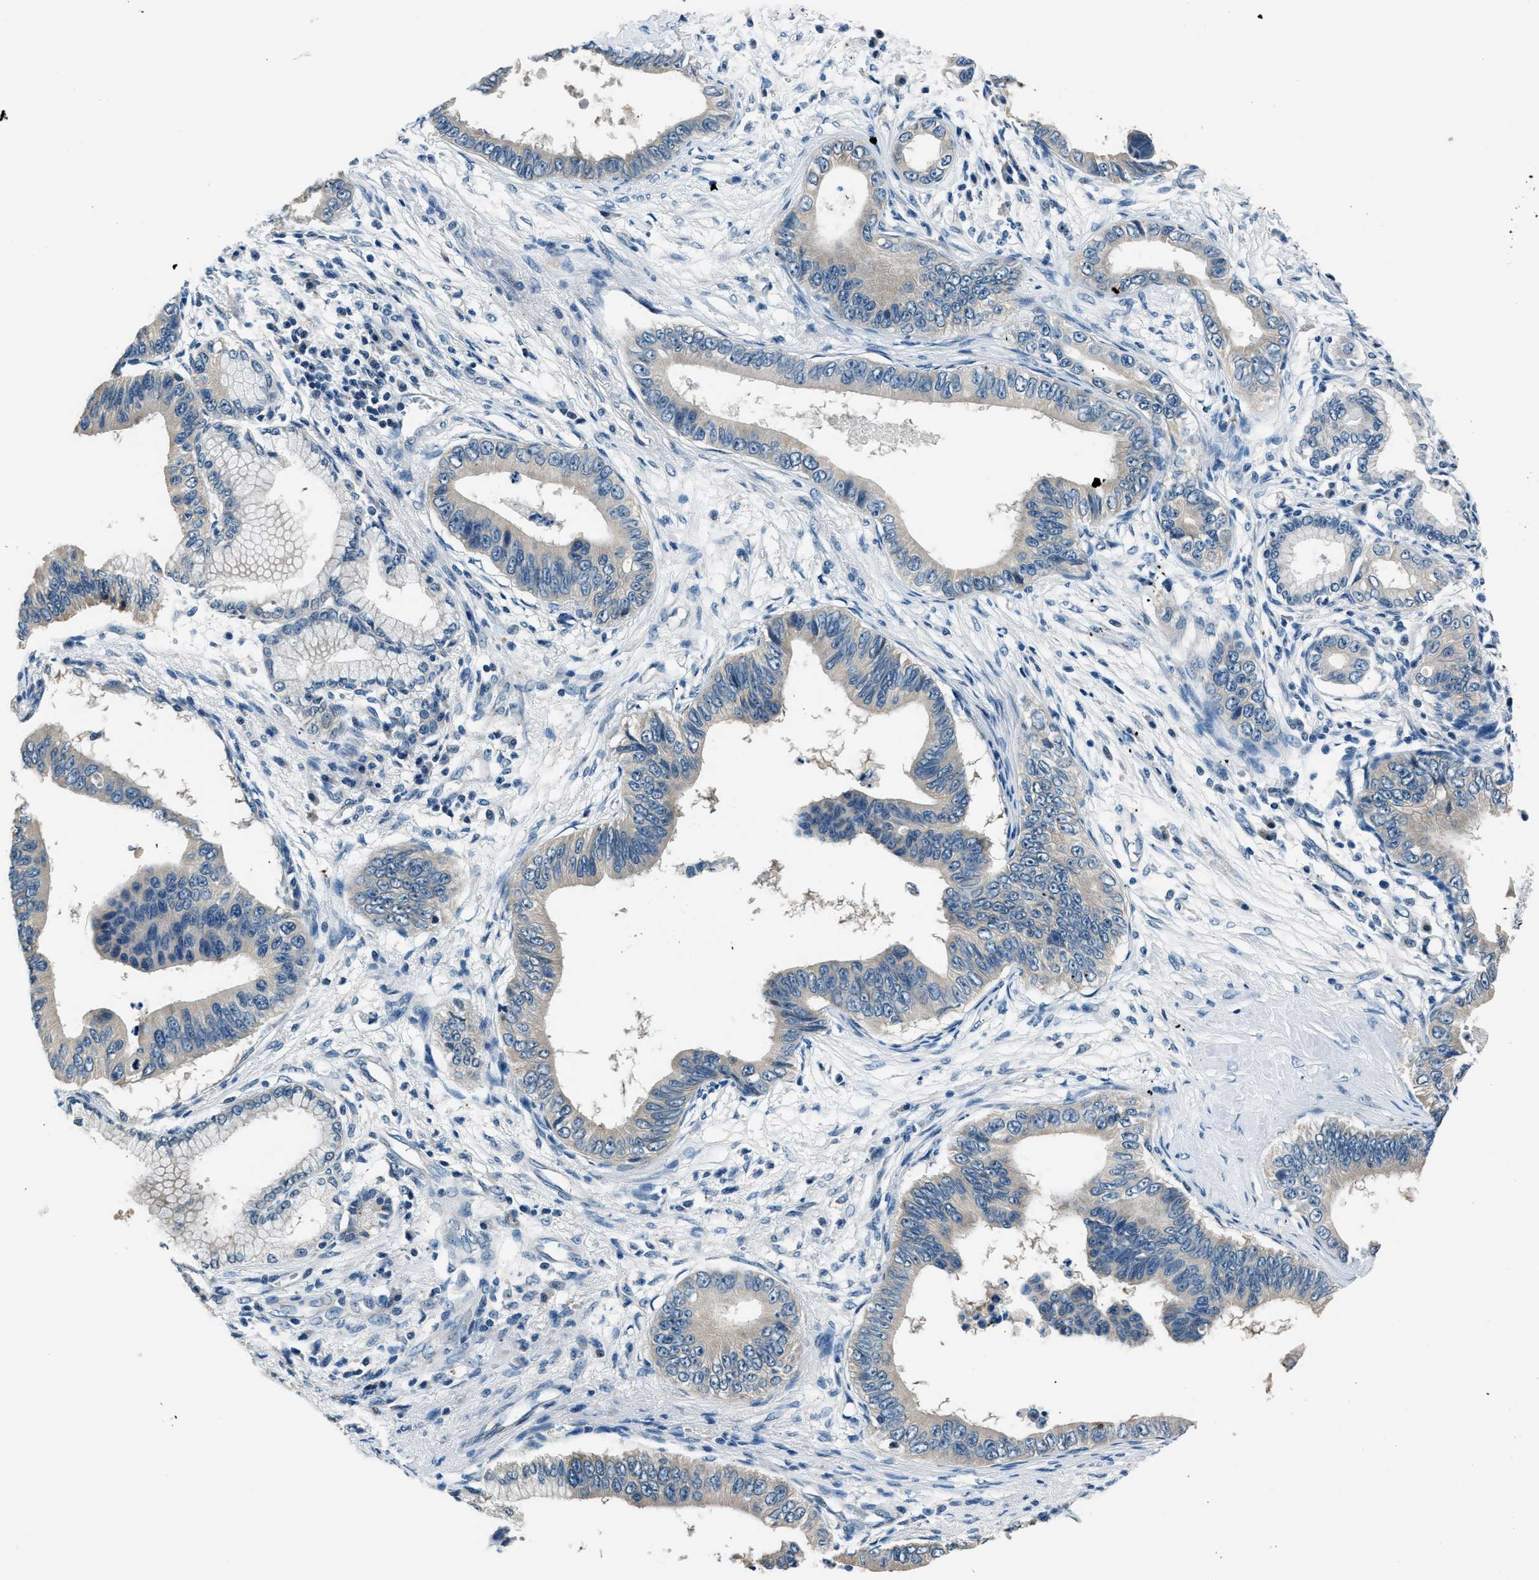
{"staining": {"intensity": "negative", "quantity": "none", "location": "none"}, "tissue": "pancreatic cancer", "cell_type": "Tumor cells", "image_type": "cancer", "snomed": [{"axis": "morphology", "description": "Adenocarcinoma, NOS"}, {"axis": "topography", "description": "Pancreas"}], "caption": "DAB (3,3'-diaminobenzidine) immunohistochemical staining of human pancreatic cancer (adenocarcinoma) reveals no significant staining in tumor cells.", "gene": "NME8", "patient": {"sex": "male", "age": 77}}